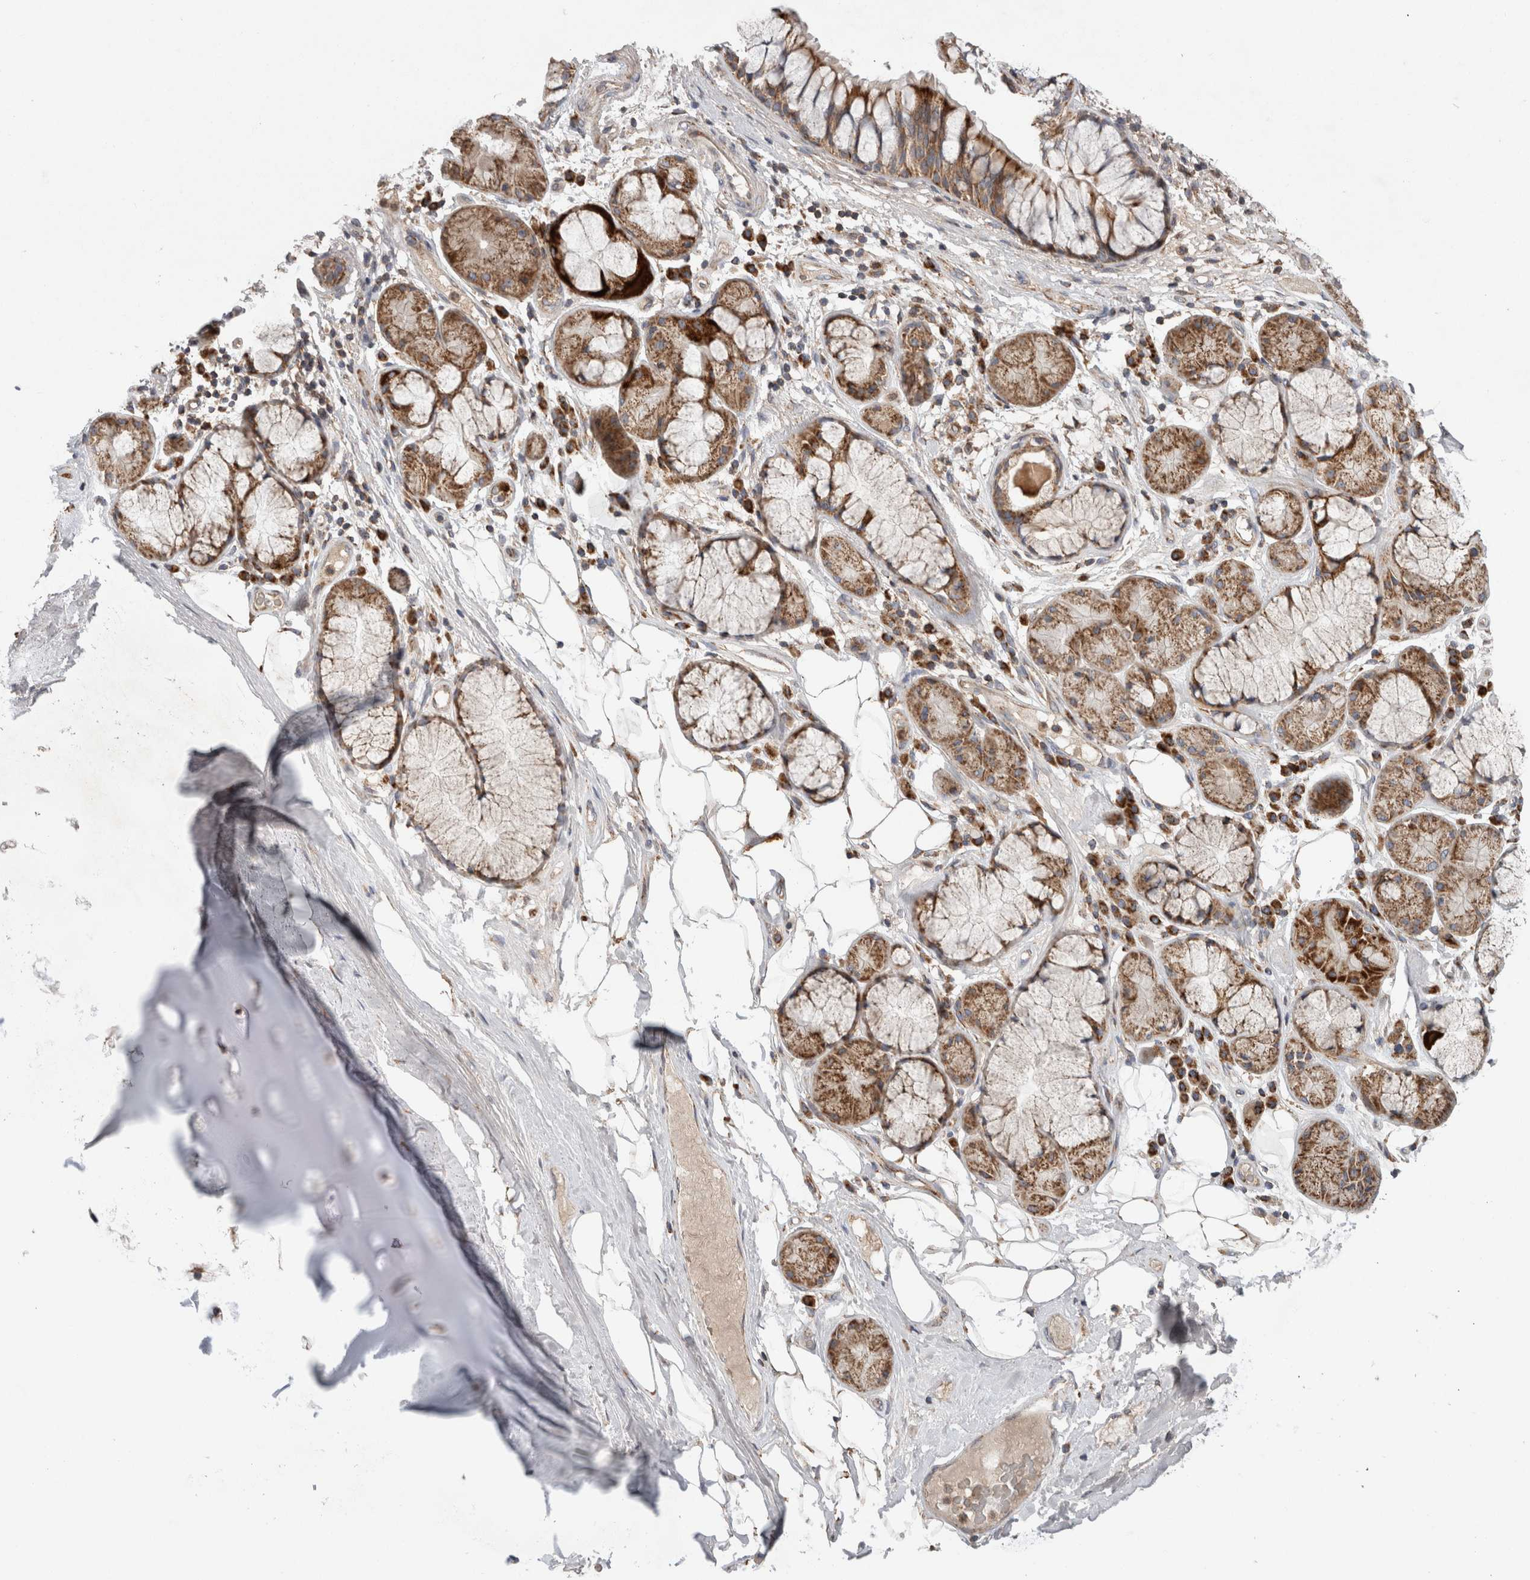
{"staining": {"intensity": "moderate", "quantity": ">75%", "location": "cytoplasmic/membranous"}, "tissue": "adipose tissue", "cell_type": "Adipocytes", "image_type": "normal", "snomed": [{"axis": "morphology", "description": "Normal tissue, NOS"}, {"axis": "topography", "description": "Bronchus"}], "caption": "Immunohistochemical staining of normal human adipose tissue shows moderate cytoplasmic/membranous protein positivity in approximately >75% of adipocytes.", "gene": "KIF21B", "patient": {"sex": "male", "age": 66}}